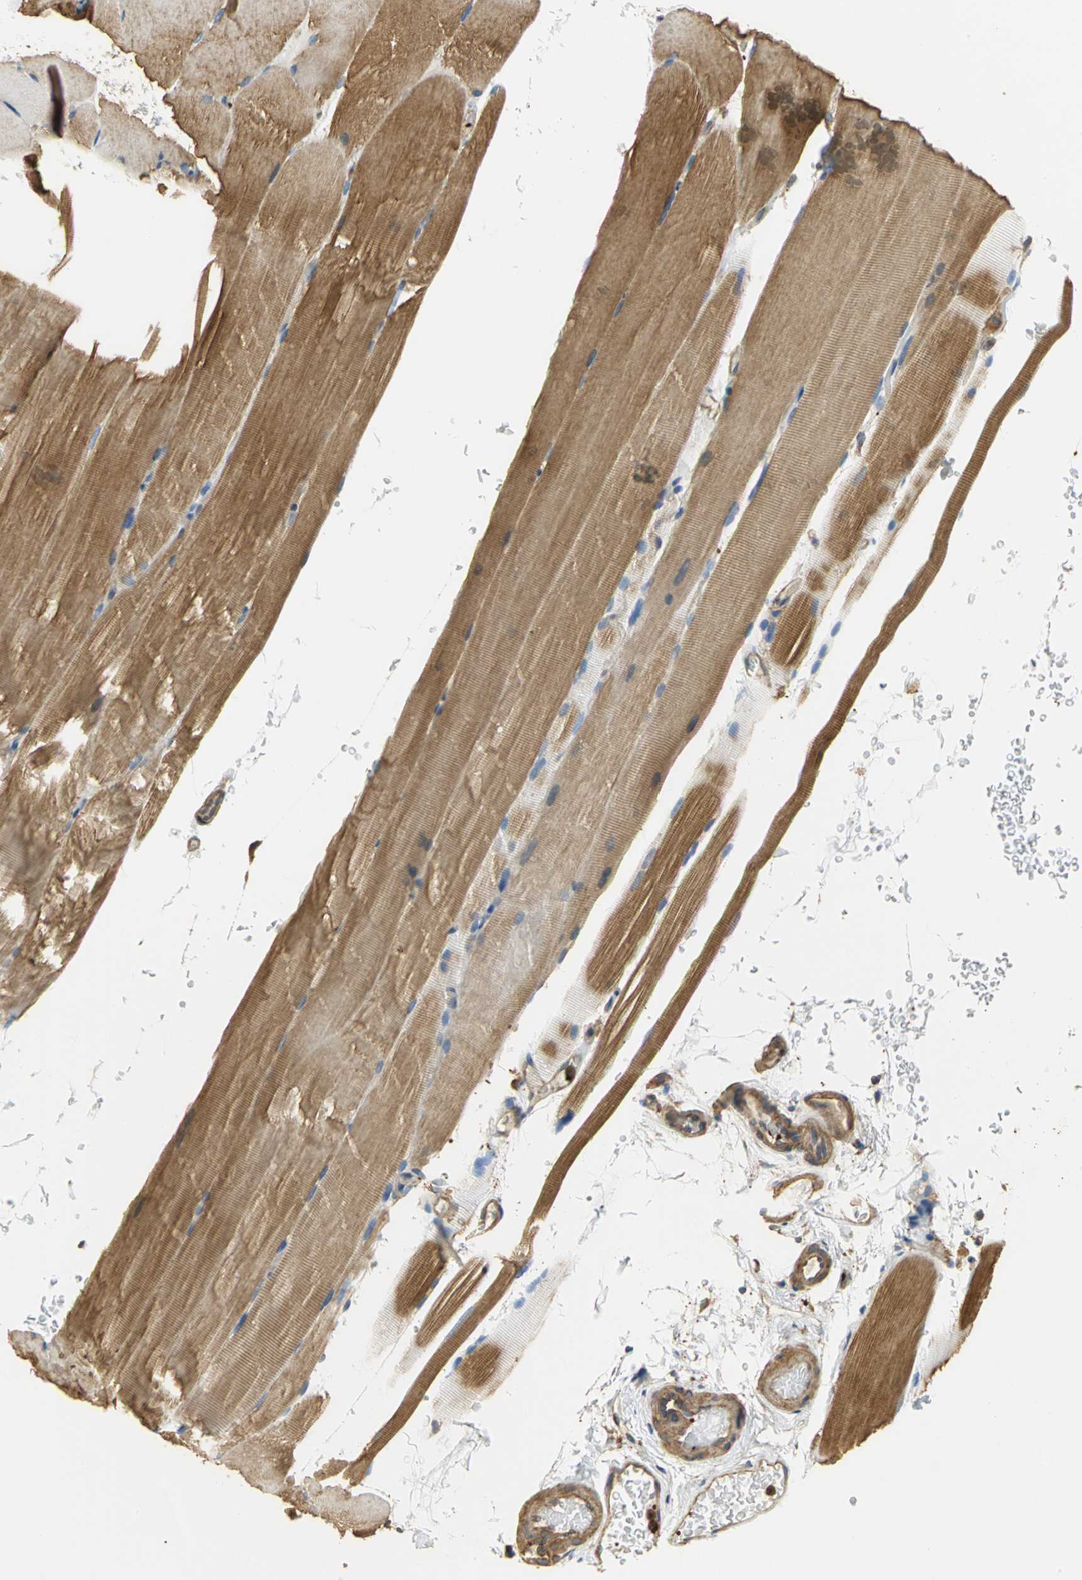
{"staining": {"intensity": "moderate", "quantity": ">75%", "location": "cytoplasmic/membranous"}, "tissue": "skeletal muscle", "cell_type": "Myocytes", "image_type": "normal", "snomed": [{"axis": "morphology", "description": "Normal tissue, NOS"}, {"axis": "topography", "description": "Skeletal muscle"}, {"axis": "topography", "description": "Parathyroid gland"}], "caption": "Immunohistochemistry photomicrograph of normal skeletal muscle: human skeletal muscle stained using immunohistochemistry (IHC) demonstrates medium levels of moderate protein expression localized specifically in the cytoplasmic/membranous of myocytes, appearing as a cytoplasmic/membranous brown color.", "gene": "TLN1", "patient": {"sex": "female", "age": 37}}